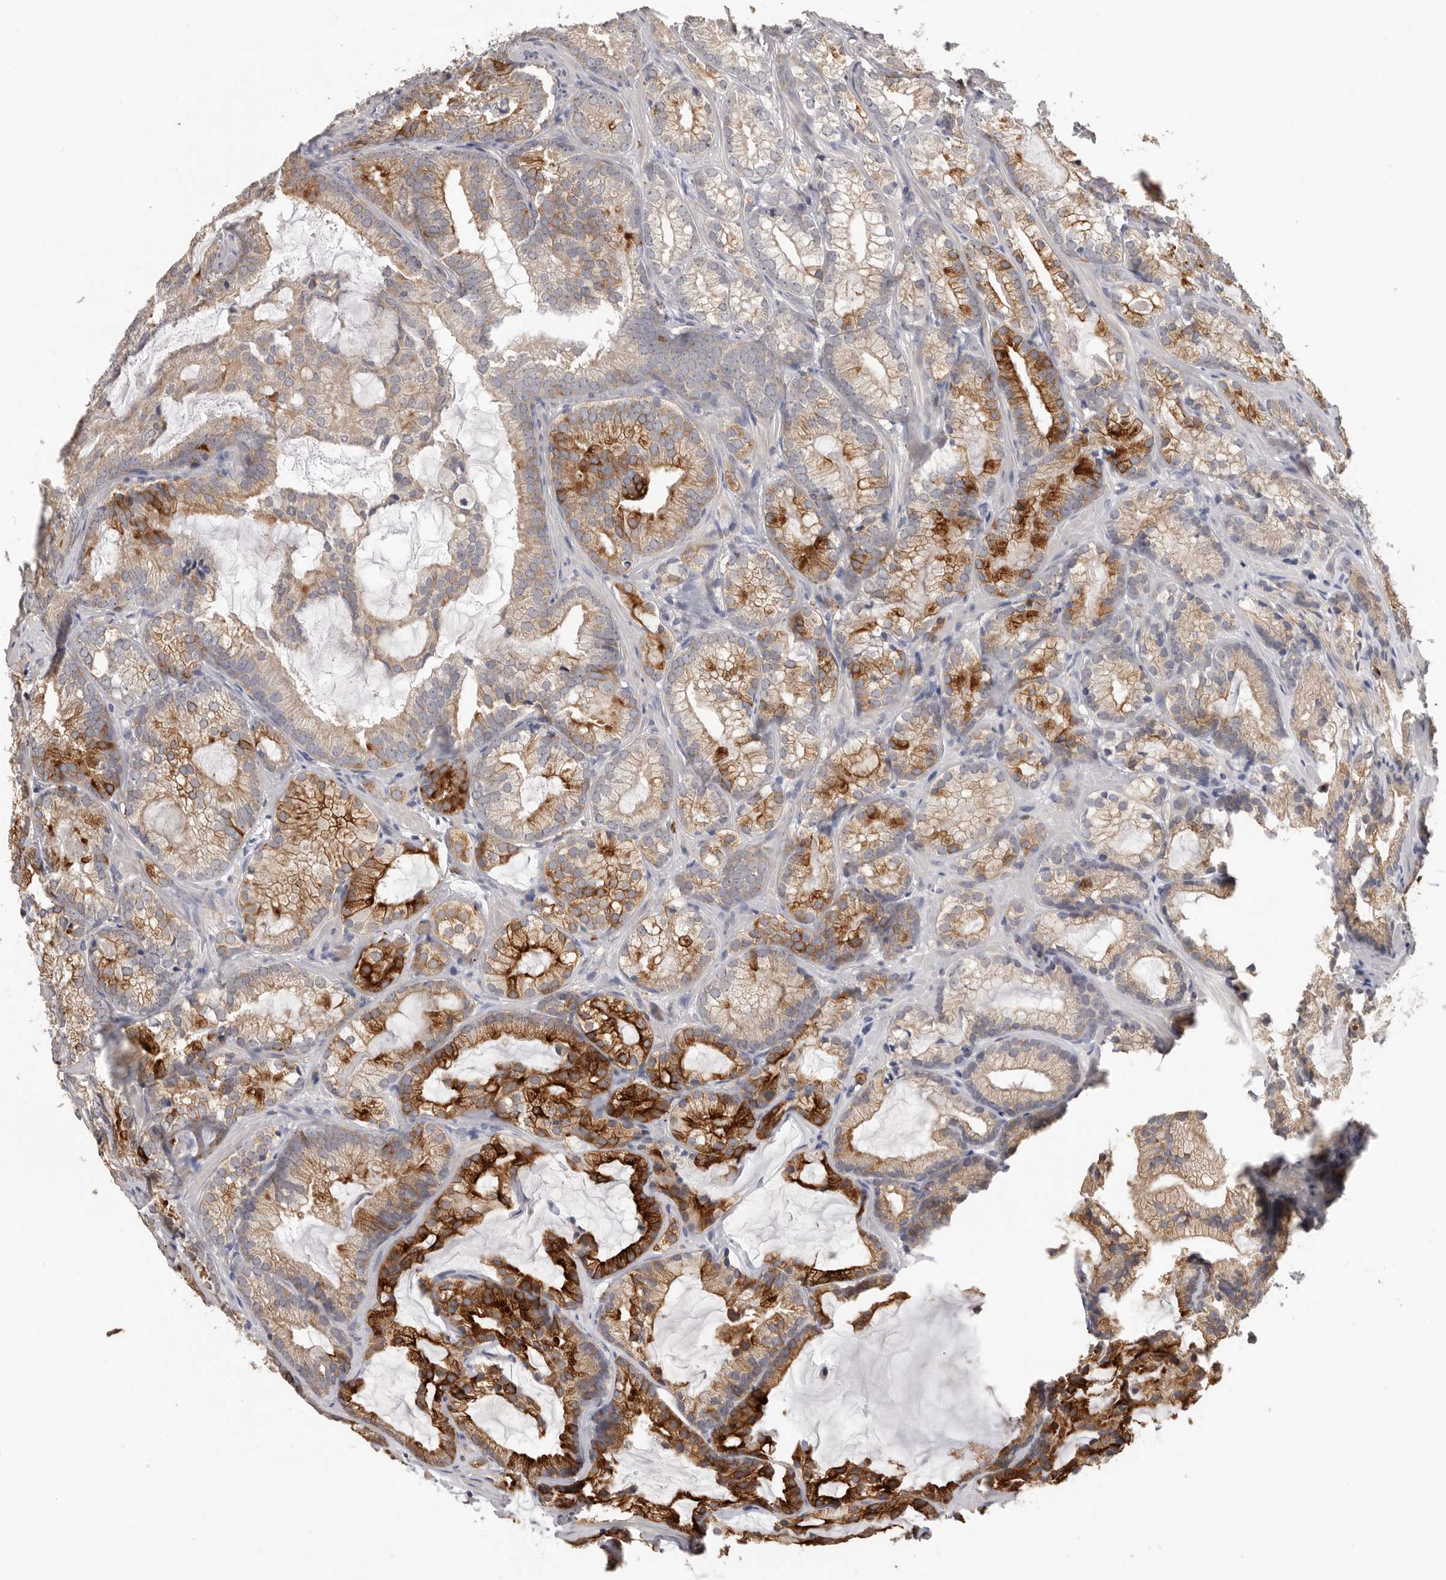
{"staining": {"intensity": "strong", "quantity": "25%-75%", "location": "cytoplasmic/membranous"}, "tissue": "prostate cancer", "cell_type": "Tumor cells", "image_type": "cancer", "snomed": [{"axis": "morphology", "description": "Adenocarcinoma, Low grade"}, {"axis": "topography", "description": "Prostate"}], "caption": "Tumor cells exhibit high levels of strong cytoplasmic/membranous staining in about 25%-75% of cells in prostate cancer (low-grade adenocarcinoma).", "gene": "TFRC", "patient": {"sex": "male", "age": 72}}